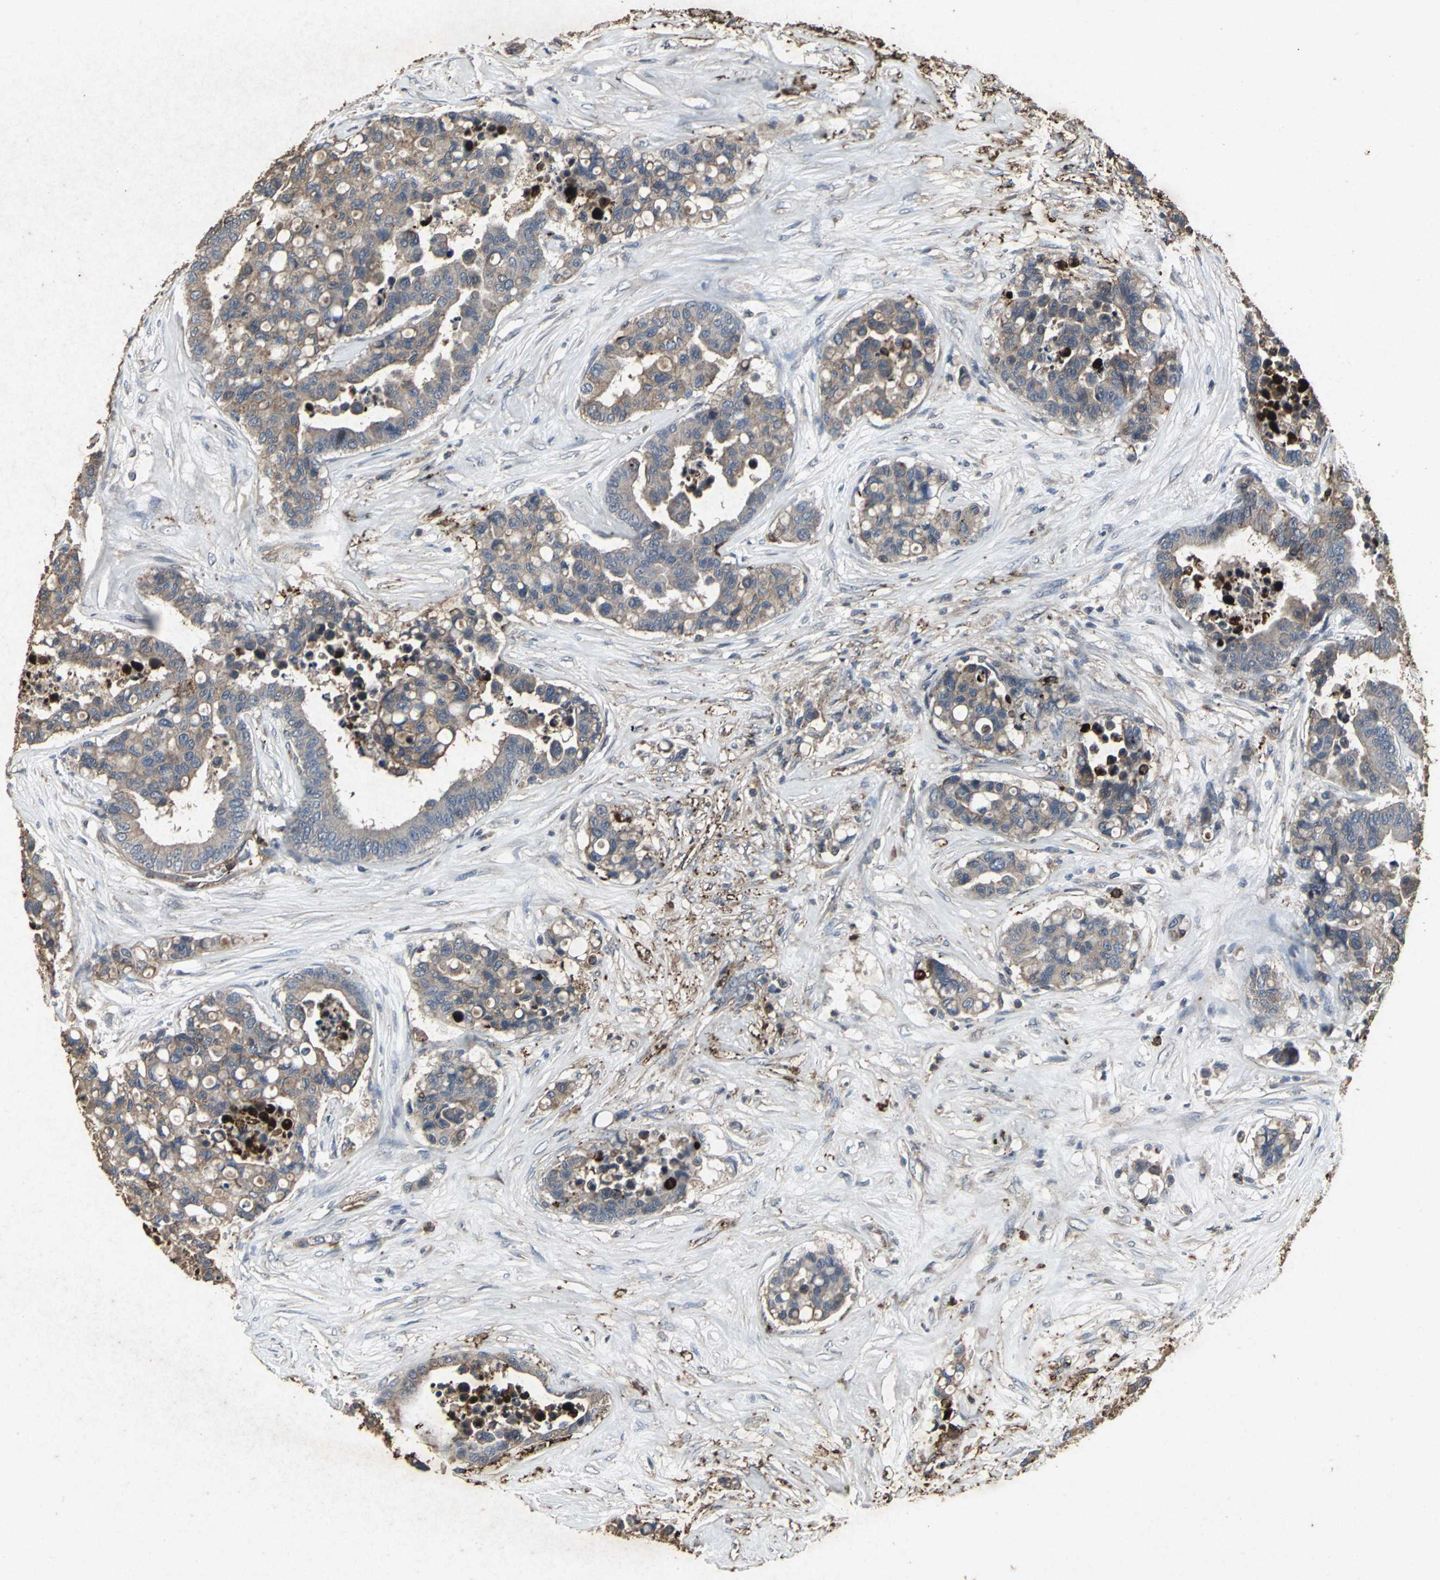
{"staining": {"intensity": "weak", "quantity": ">75%", "location": "cytoplasmic/membranous"}, "tissue": "colorectal cancer", "cell_type": "Tumor cells", "image_type": "cancer", "snomed": [{"axis": "morphology", "description": "Adenocarcinoma, NOS"}, {"axis": "topography", "description": "Colon"}], "caption": "A brown stain shows weak cytoplasmic/membranous expression of a protein in human colorectal cancer tumor cells. The staining was performed using DAB, with brown indicating positive protein expression. Nuclei are stained blue with hematoxylin.", "gene": "CCR9", "patient": {"sex": "male", "age": 82}}